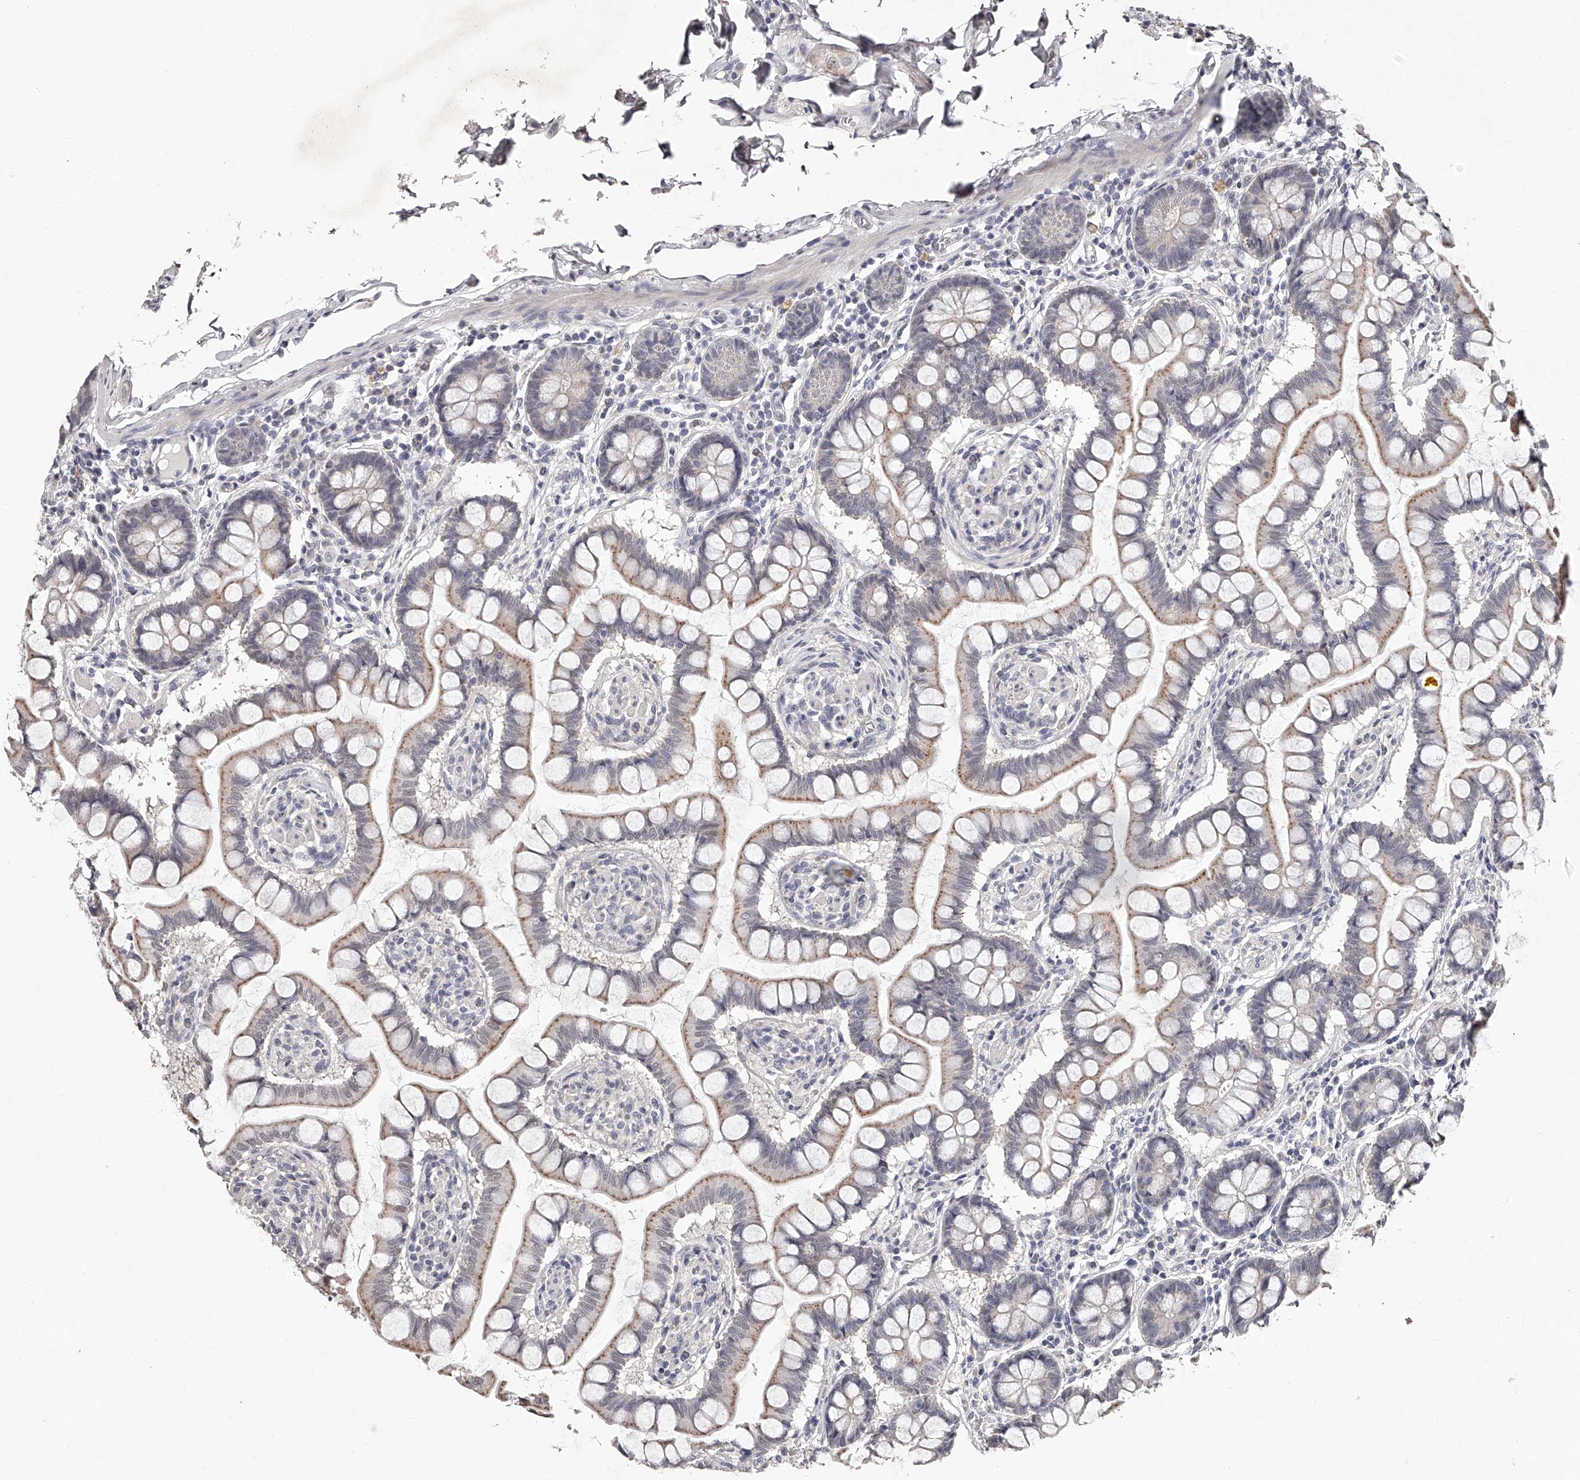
{"staining": {"intensity": "weak", "quantity": ">75%", "location": "cytoplasmic/membranous"}, "tissue": "small intestine", "cell_type": "Glandular cells", "image_type": "normal", "snomed": [{"axis": "morphology", "description": "Normal tissue, NOS"}, {"axis": "topography", "description": "Small intestine"}], "caption": "Glandular cells exhibit low levels of weak cytoplasmic/membranous staining in about >75% of cells in unremarkable small intestine. The staining was performed using DAB (3,3'-diaminobenzidine) to visualize the protein expression in brown, while the nuclei were stained in blue with hematoxylin (Magnification: 20x).", "gene": "NT5DC1", "patient": {"sex": "male", "age": 41}}